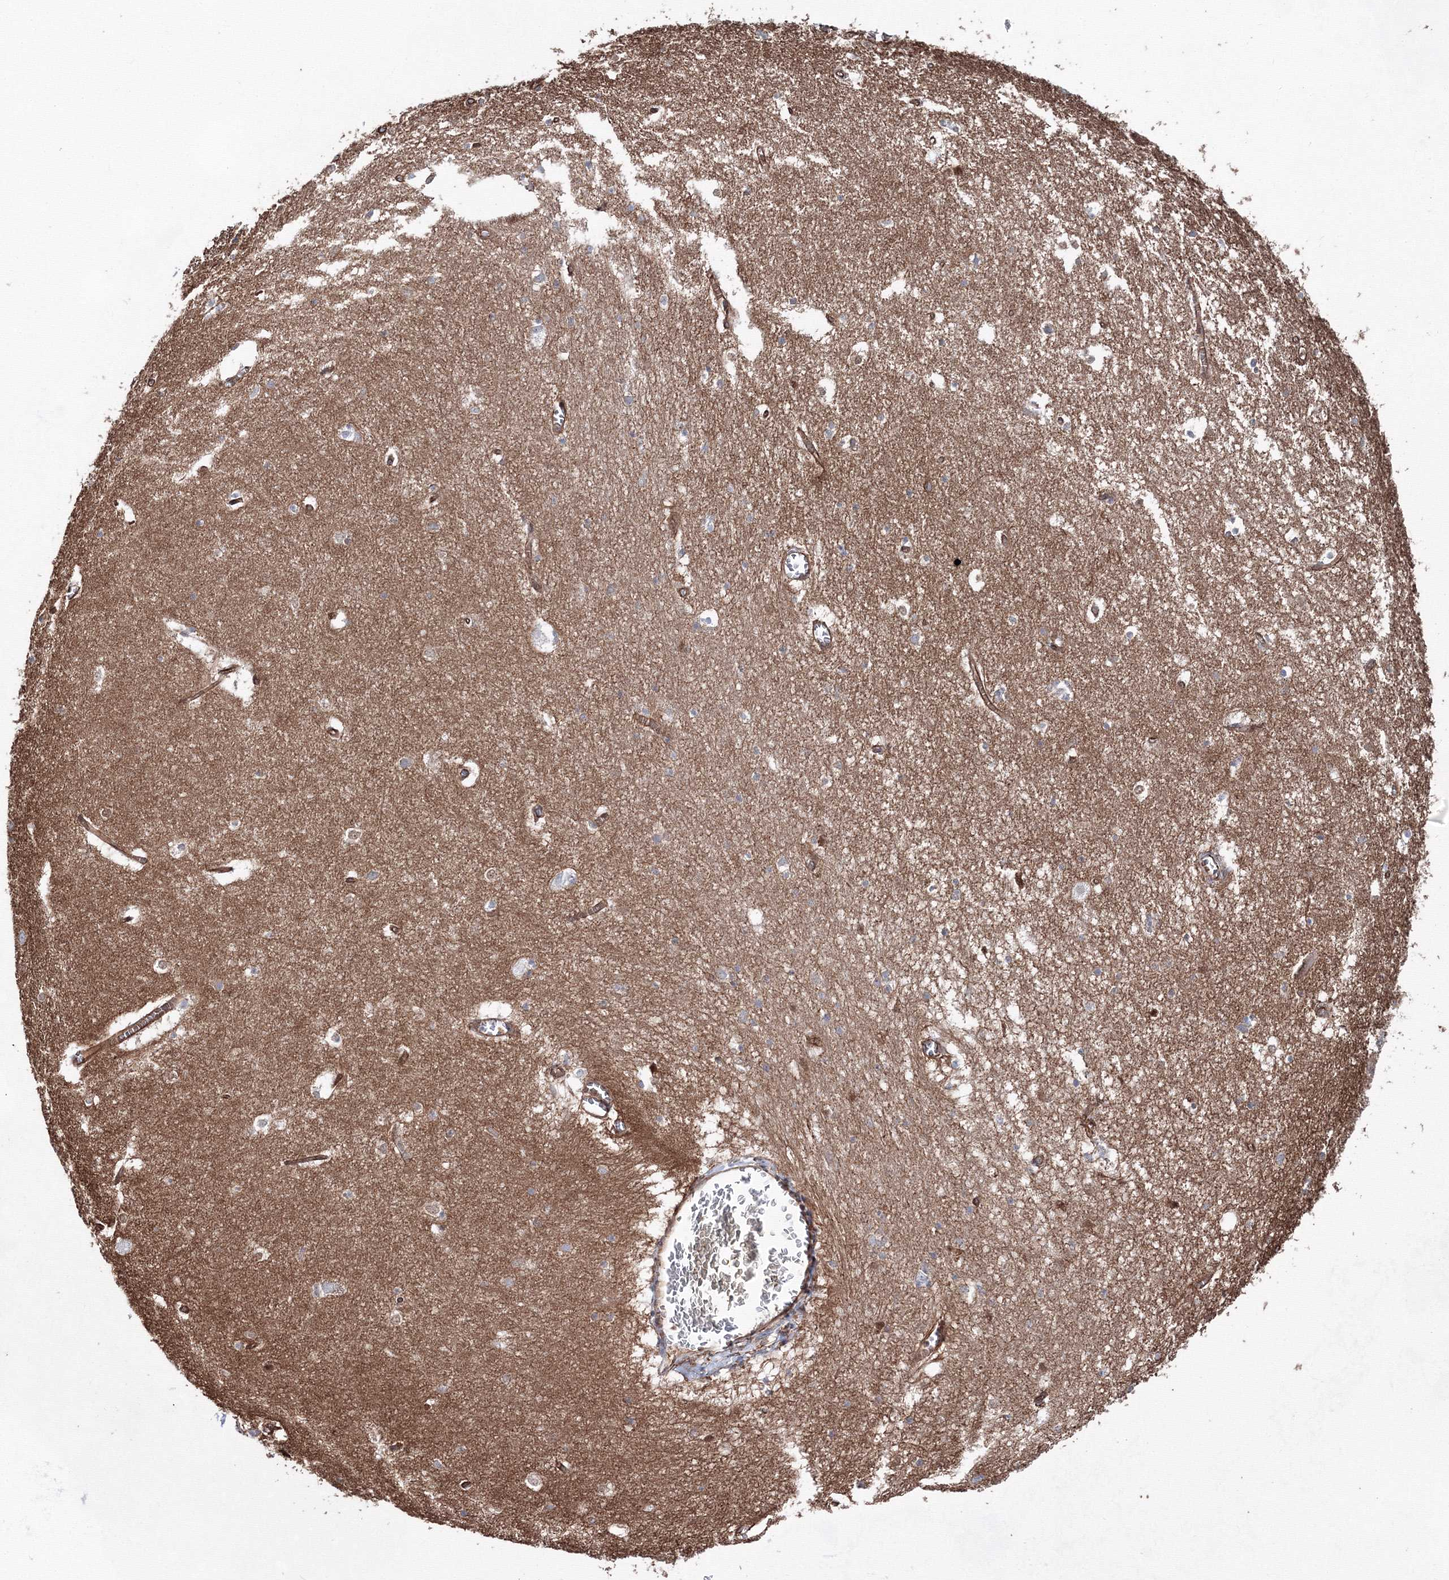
{"staining": {"intensity": "weak", "quantity": "<25%", "location": "cytoplasmic/membranous"}, "tissue": "hippocampus", "cell_type": "Glial cells", "image_type": "normal", "snomed": [{"axis": "morphology", "description": "Normal tissue, NOS"}, {"axis": "topography", "description": "Hippocampus"}], "caption": "This is an immunohistochemistry histopathology image of normal hippocampus. There is no expression in glial cells.", "gene": "ANKRD37", "patient": {"sex": "female", "age": 64}}